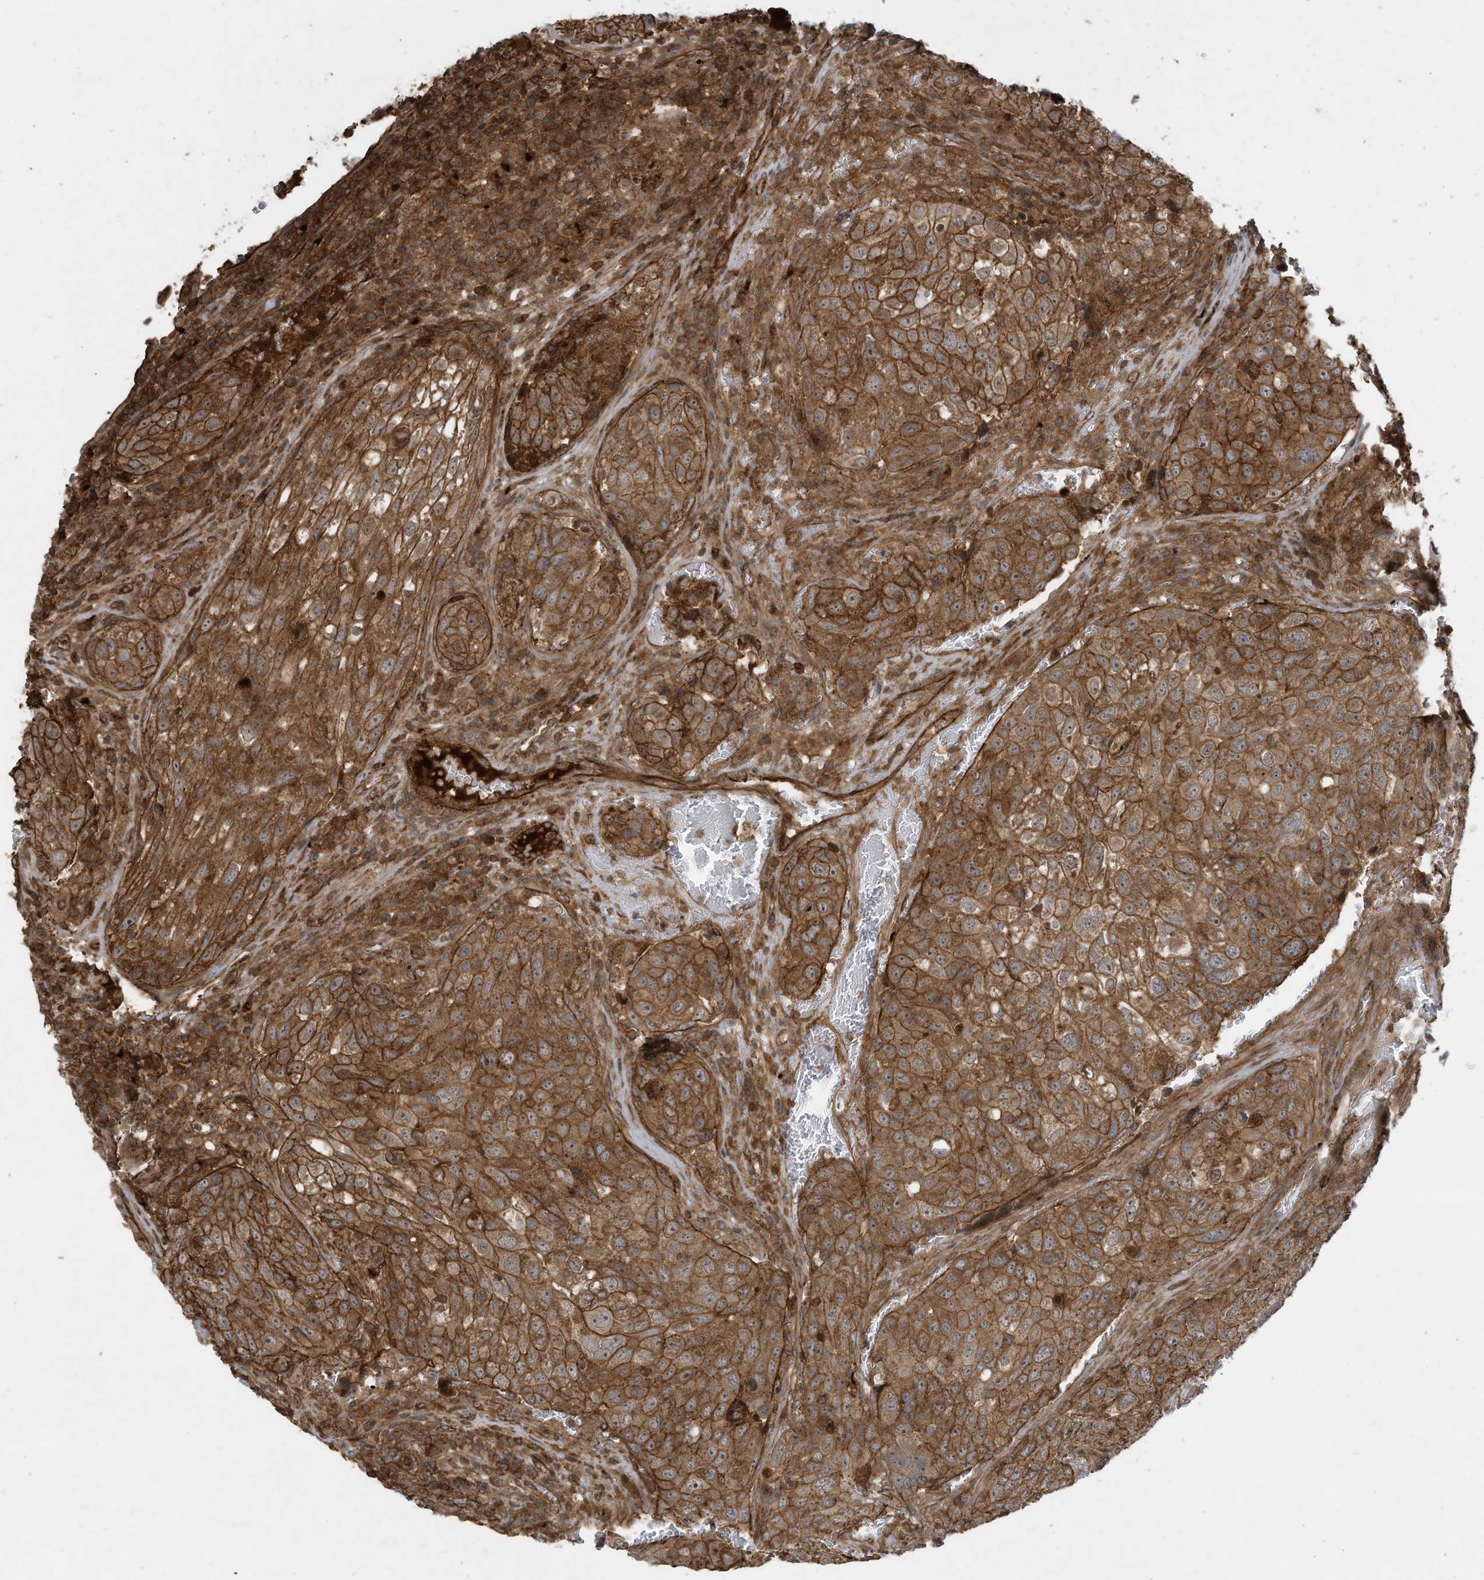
{"staining": {"intensity": "strong", "quantity": ">75%", "location": "cytoplasmic/membranous"}, "tissue": "urothelial cancer", "cell_type": "Tumor cells", "image_type": "cancer", "snomed": [{"axis": "morphology", "description": "Urothelial carcinoma, High grade"}, {"axis": "topography", "description": "Lymph node"}, {"axis": "topography", "description": "Urinary bladder"}], "caption": "Urothelial carcinoma (high-grade) stained for a protein (brown) displays strong cytoplasmic/membranous positive staining in approximately >75% of tumor cells.", "gene": "DDIT4", "patient": {"sex": "male", "age": 51}}